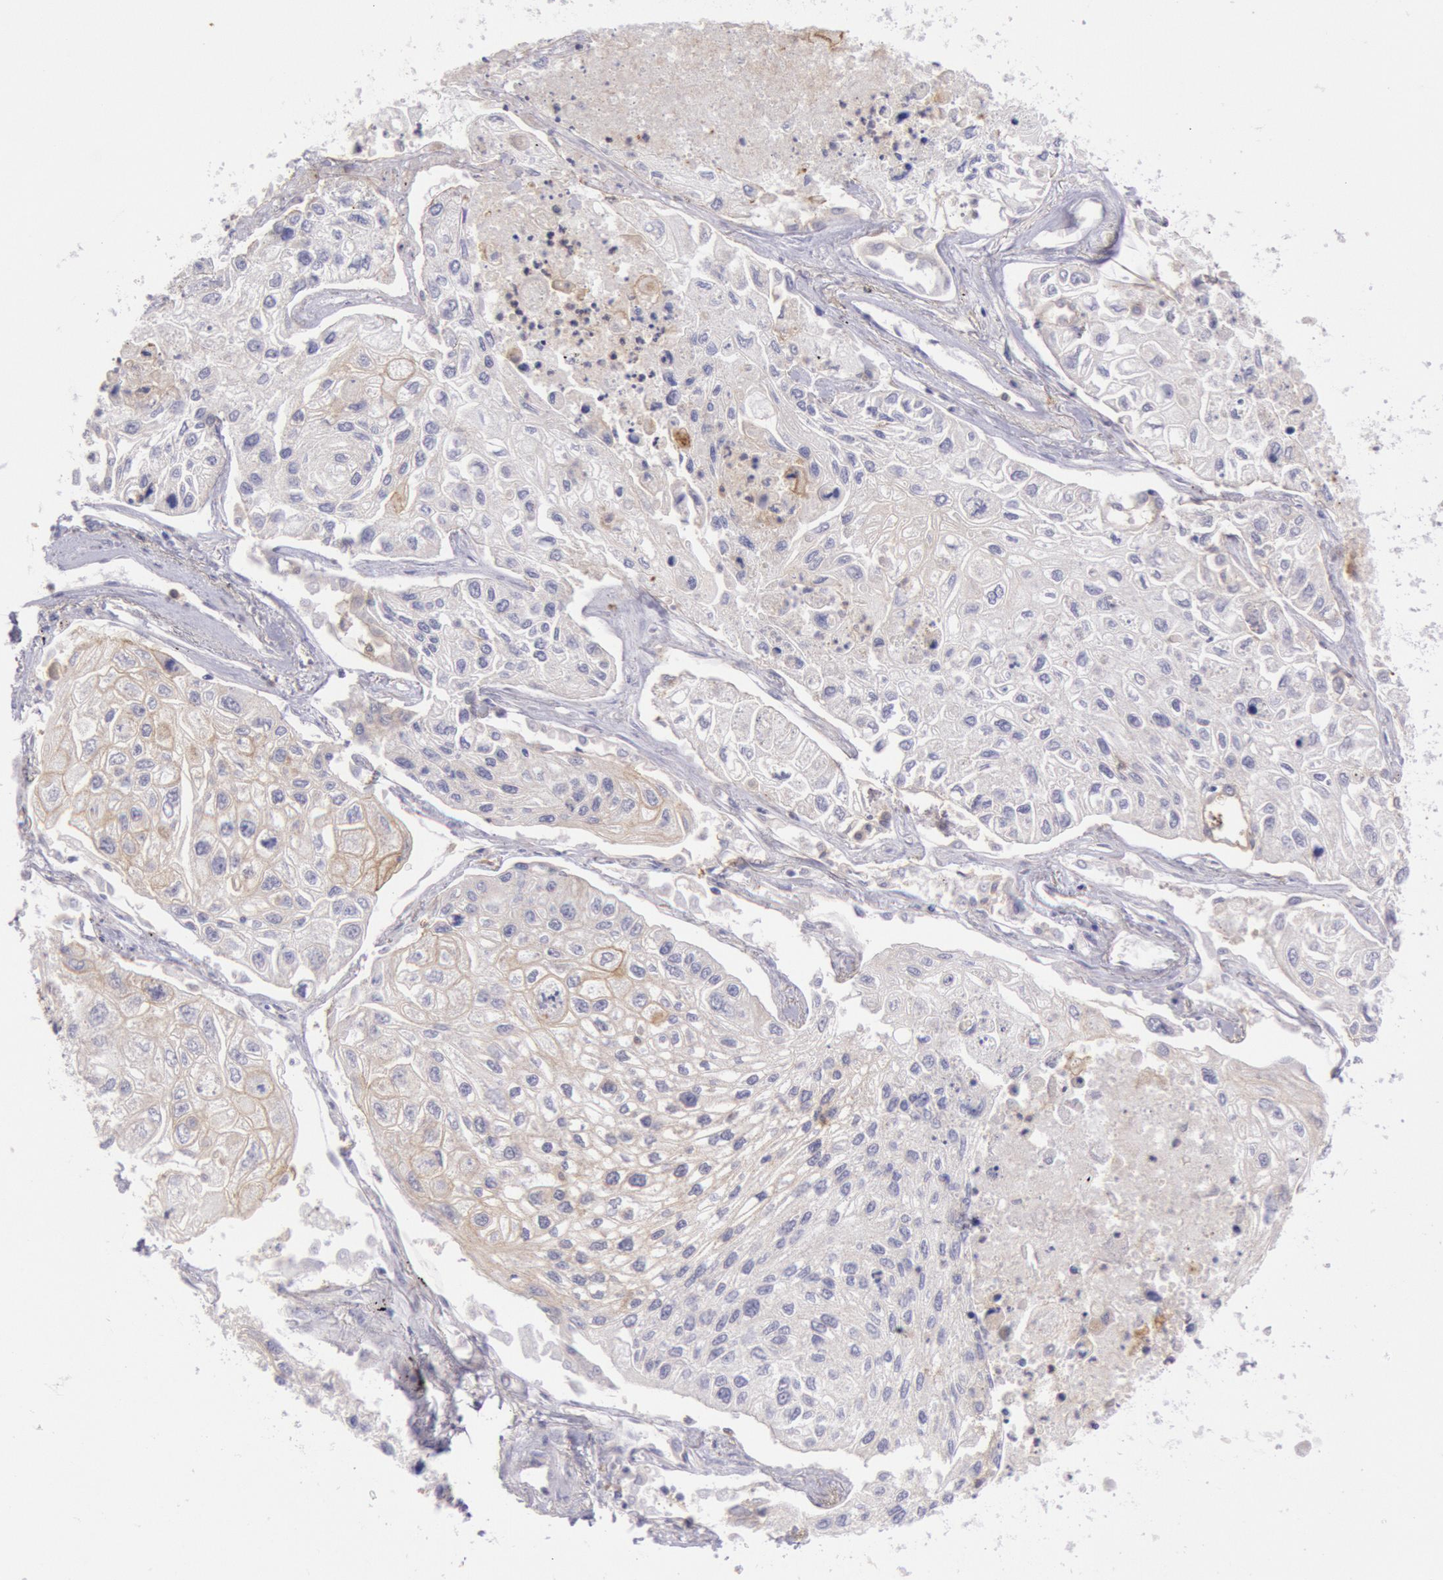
{"staining": {"intensity": "weak", "quantity": "<25%", "location": "cytoplasmic/membranous"}, "tissue": "lung cancer", "cell_type": "Tumor cells", "image_type": "cancer", "snomed": [{"axis": "morphology", "description": "Squamous cell carcinoma, NOS"}, {"axis": "topography", "description": "Lung"}], "caption": "DAB immunohistochemical staining of lung cancer exhibits no significant positivity in tumor cells.", "gene": "LYN", "patient": {"sex": "male", "age": 75}}